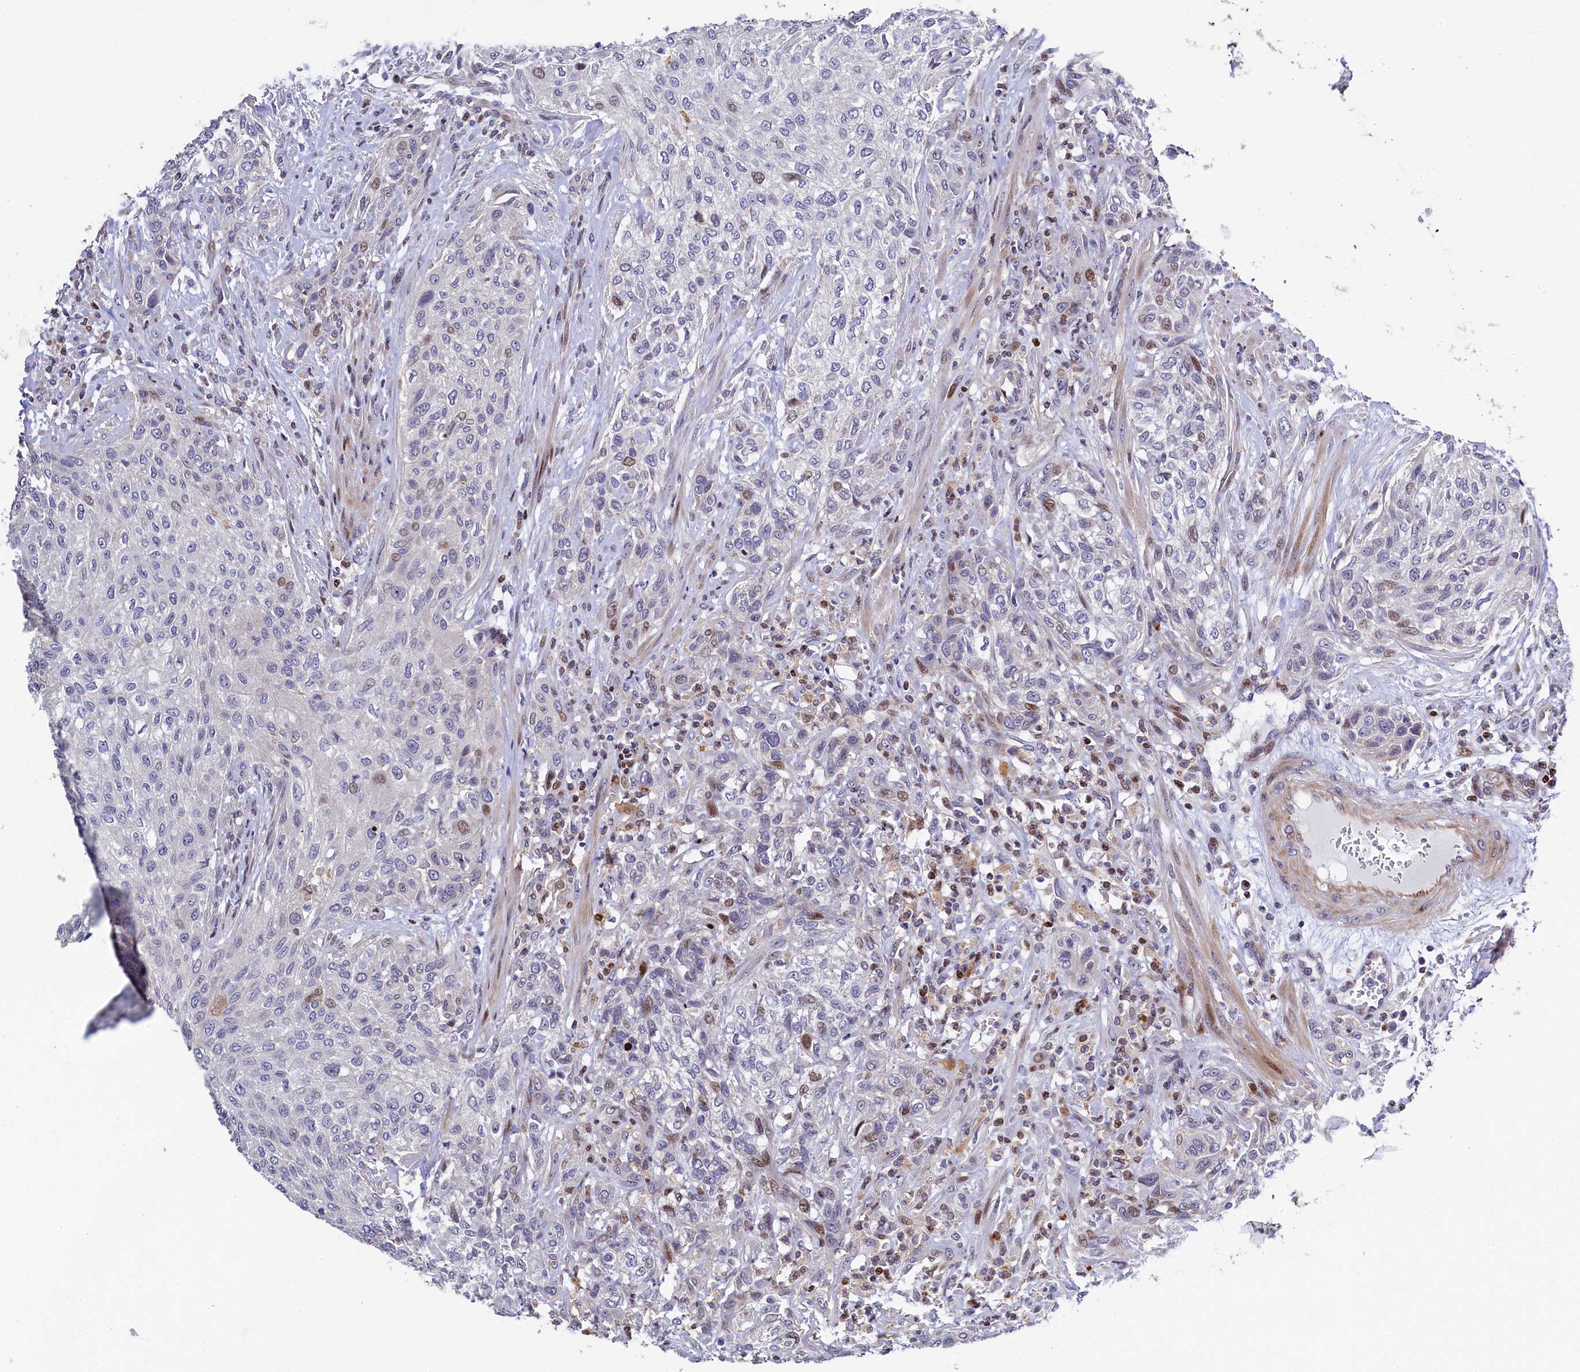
{"staining": {"intensity": "weak", "quantity": "<25%", "location": "nuclear"}, "tissue": "urothelial cancer", "cell_type": "Tumor cells", "image_type": "cancer", "snomed": [{"axis": "morphology", "description": "Normal tissue, NOS"}, {"axis": "morphology", "description": "Urothelial carcinoma, NOS"}, {"axis": "topography", "description": "Urinary bladder"}, {"axis": "topography", "description": "Peripheral nerve tissue"}], "caption": "This is an immunohistochemistry histopathology image of transitional cell carcinoma. There is no expression in tumor cells.", "gene": "TGDS", "patient": {"sex": "male", "age": 35}}